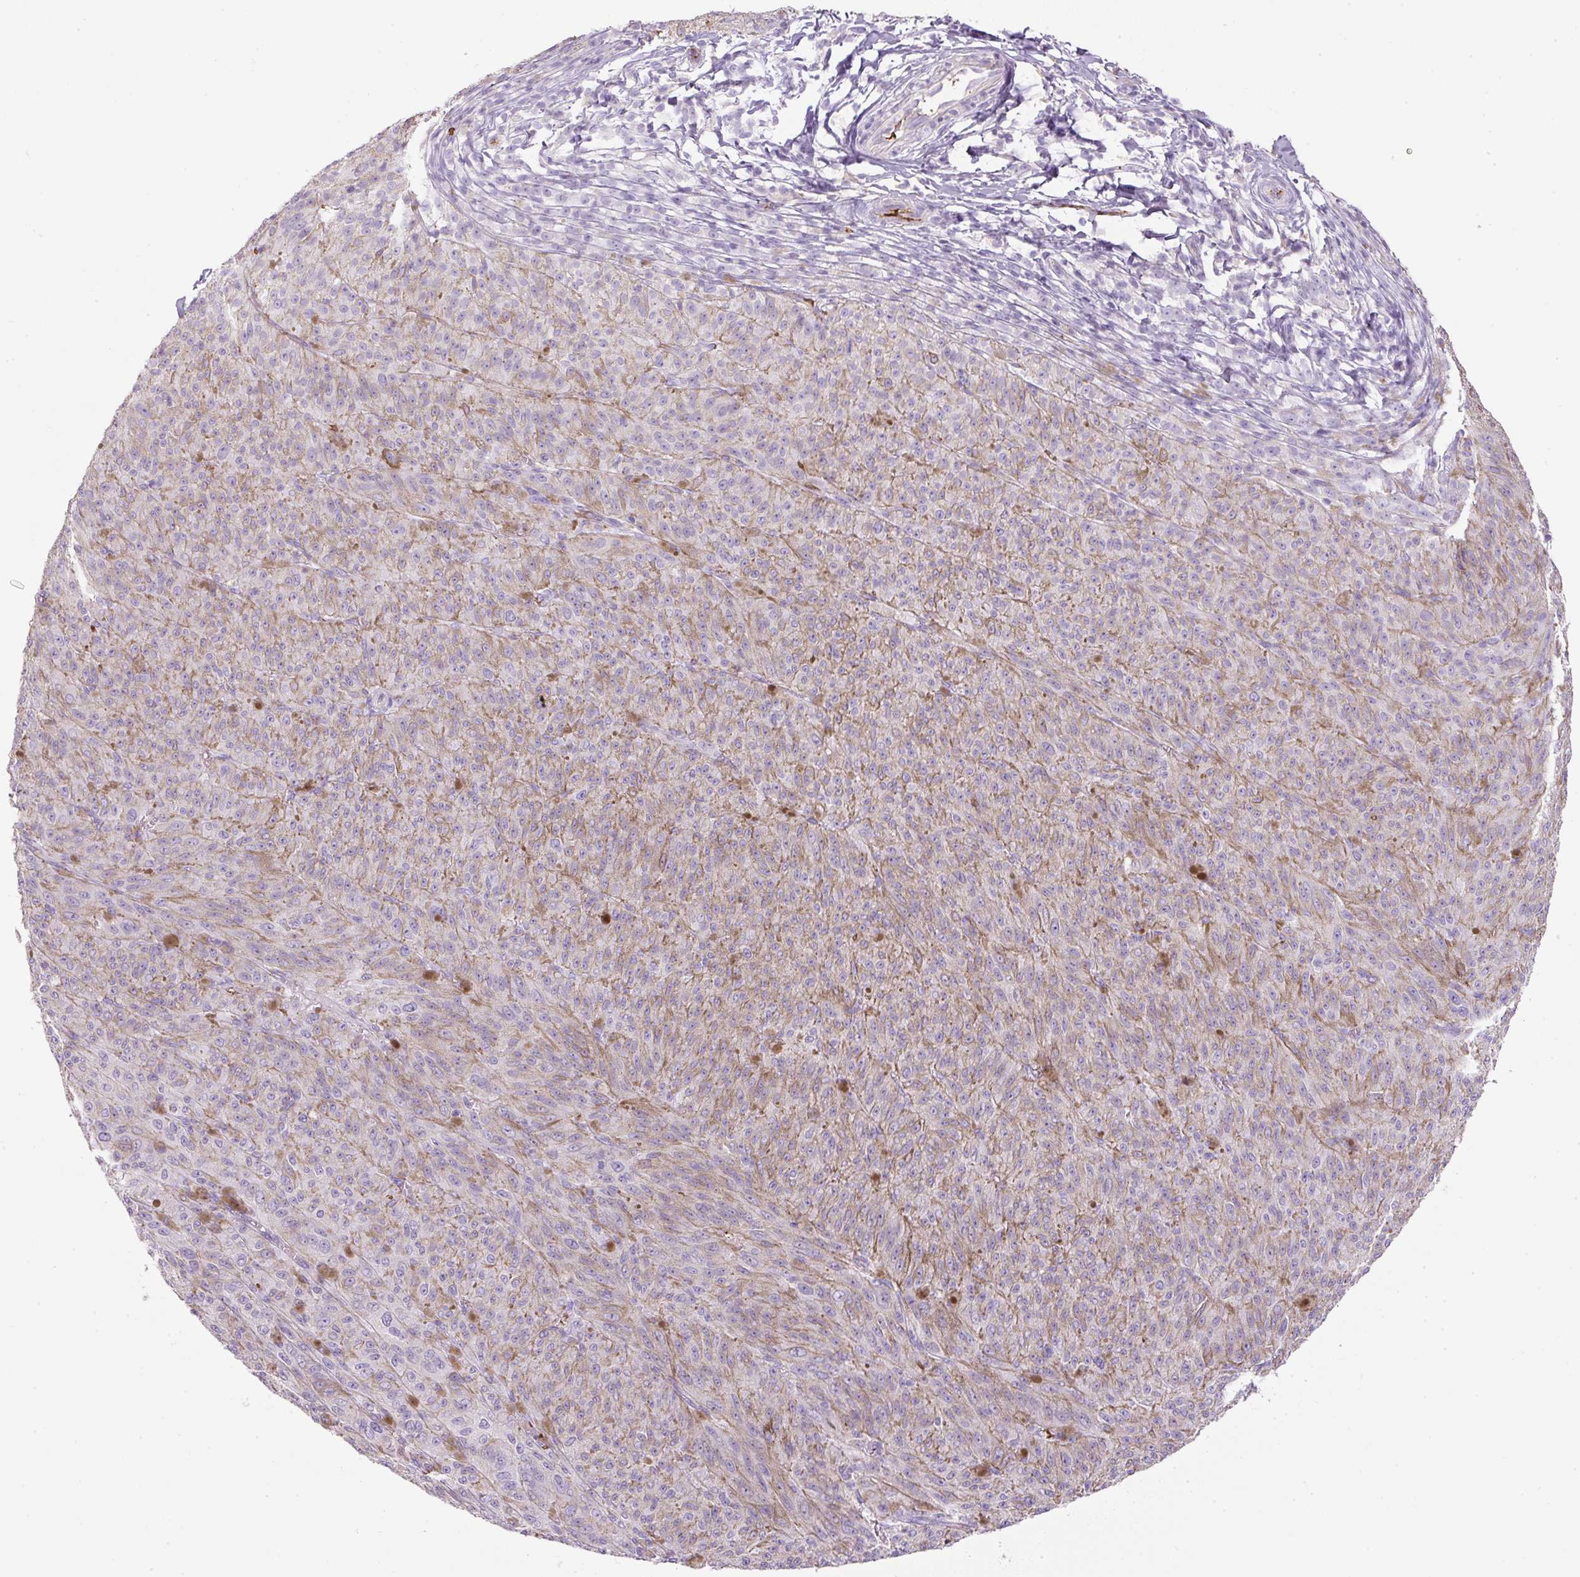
{"staining": {"intensity": "negative", "quantity": "none", "location": "none"}, "tissue": "melanoma", "cell_type": "Tumor cells", "image_type": "cancer", "snomed": [{"axis": "morphology", "description": "Malignant melanoma, NOS"}, {"axis": "topography", "description": "Skin"}], "caption": "Micrograph shows no significant protein expression in tumor cells of malignant melanoma.", "gene": "APOA1", "patient": {"sex": "female", "age": 52}}